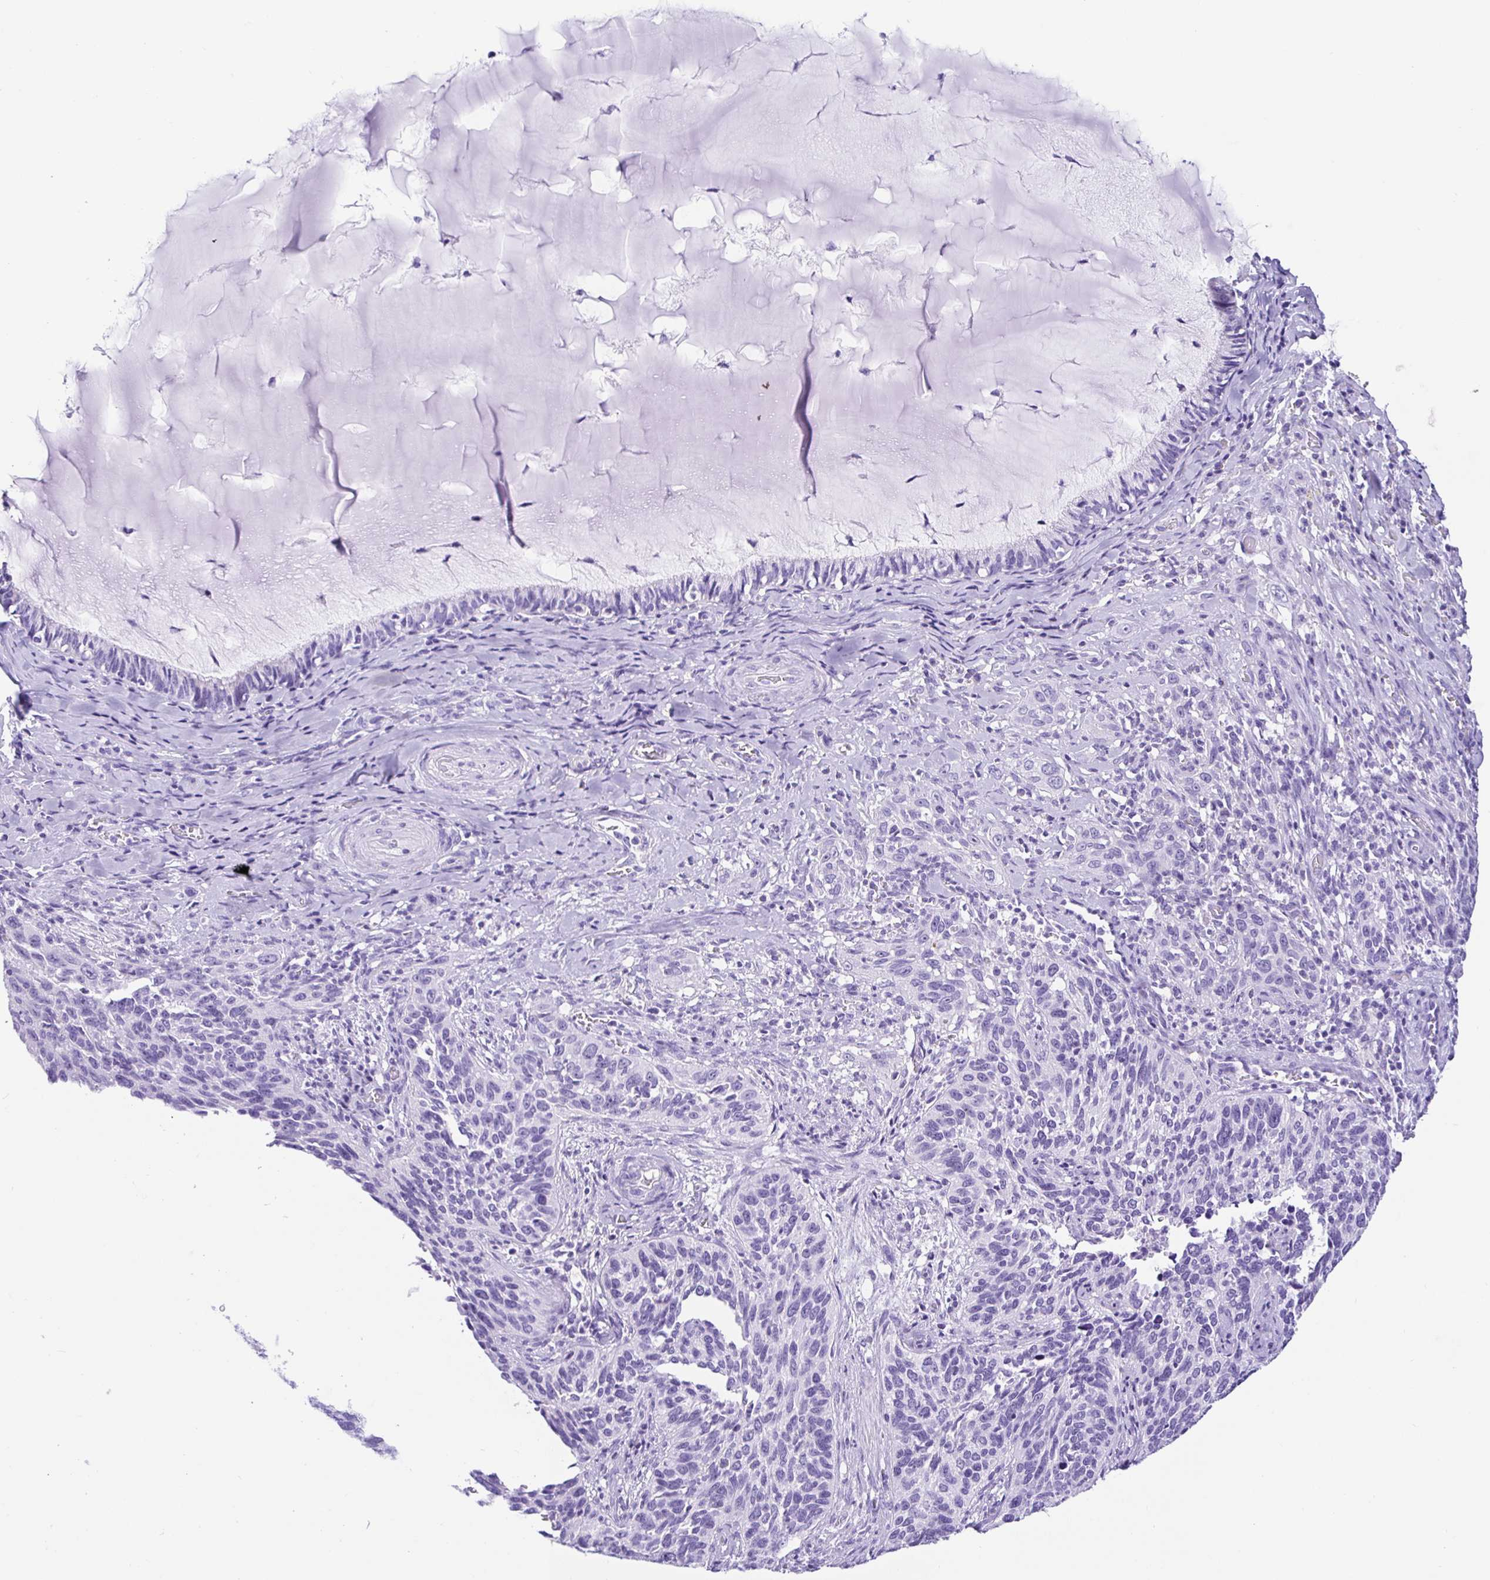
{"staining": {"intensity": "negative", "quantity": "none", "location": "none"}, "tissue": "cervical cancer", "cell_type": "Tumor cells", "image_type": "cancer", "snomed": [{"axis": "morphology", "description": "Squamous cell carcinoma, NOS"}, {"axis": "topography", "description": "Cervix"}], "caption": "Image shows no significant protein positivity in tumor cells of squamous cell carcinoma (cervical).", "gene": "PRAMEF19", "patient": {"sex": "female", "age": 51}}